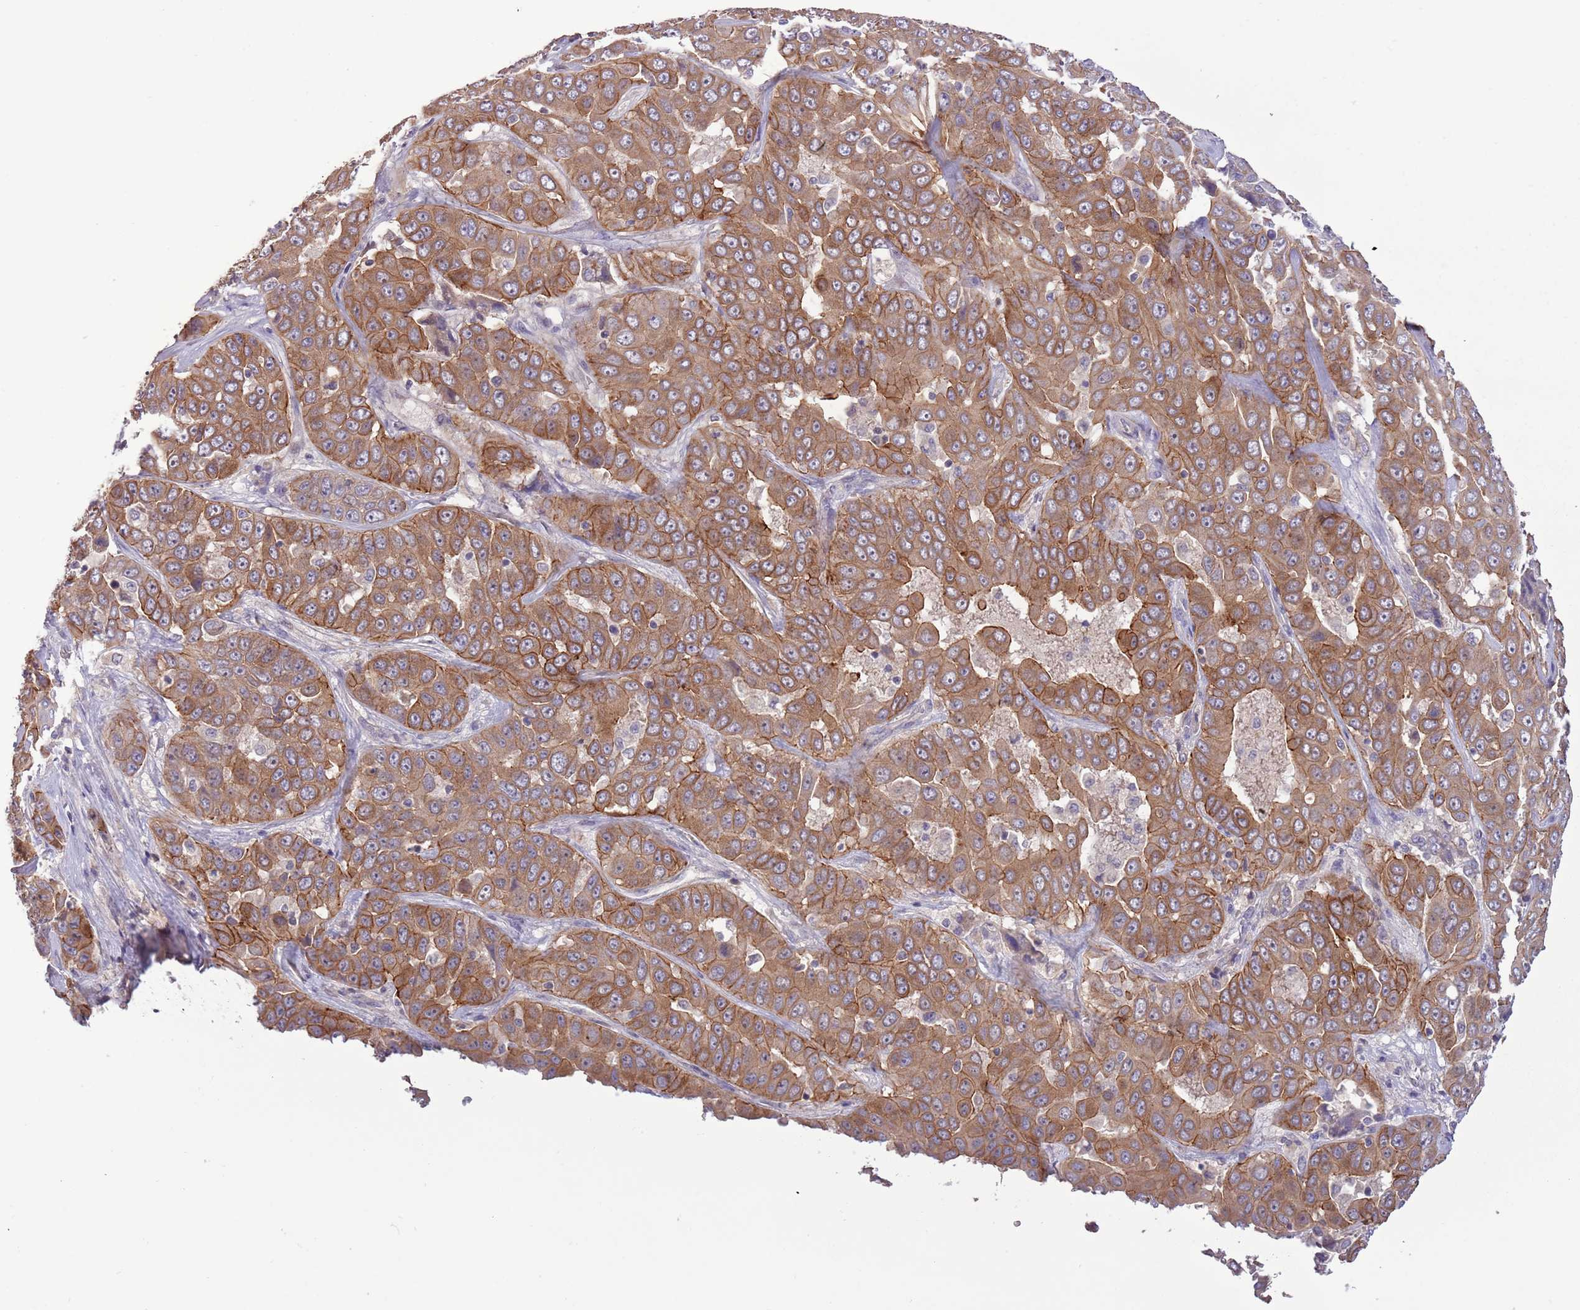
{"staining": {"intensity": "moderate", "quantity": ">75%", "location": "cytoplasmic/membranous"}, "tissue": "liver cancer", "cell_type": "Tumor cells", "image_type": "cancer", "snomed": [{"axis": "morphology", "description": "Cholangiocarcinoma"}, {"axis": "topography", "description": "Liver"}], "caption": "Immunohistochemistry image of neoplastic tissue: human cholangiocarcinoma (liver) stained using immunohistochemistry (IHC) exhibits medium levels of moderate protein expression localized specifically in the cytoplasmic/membranous of tumor cells, appearing as a cytoplasmic/membranous brown color.", "gene": "SHROOM3", "patient": {"sex": "female", "age": 52}}